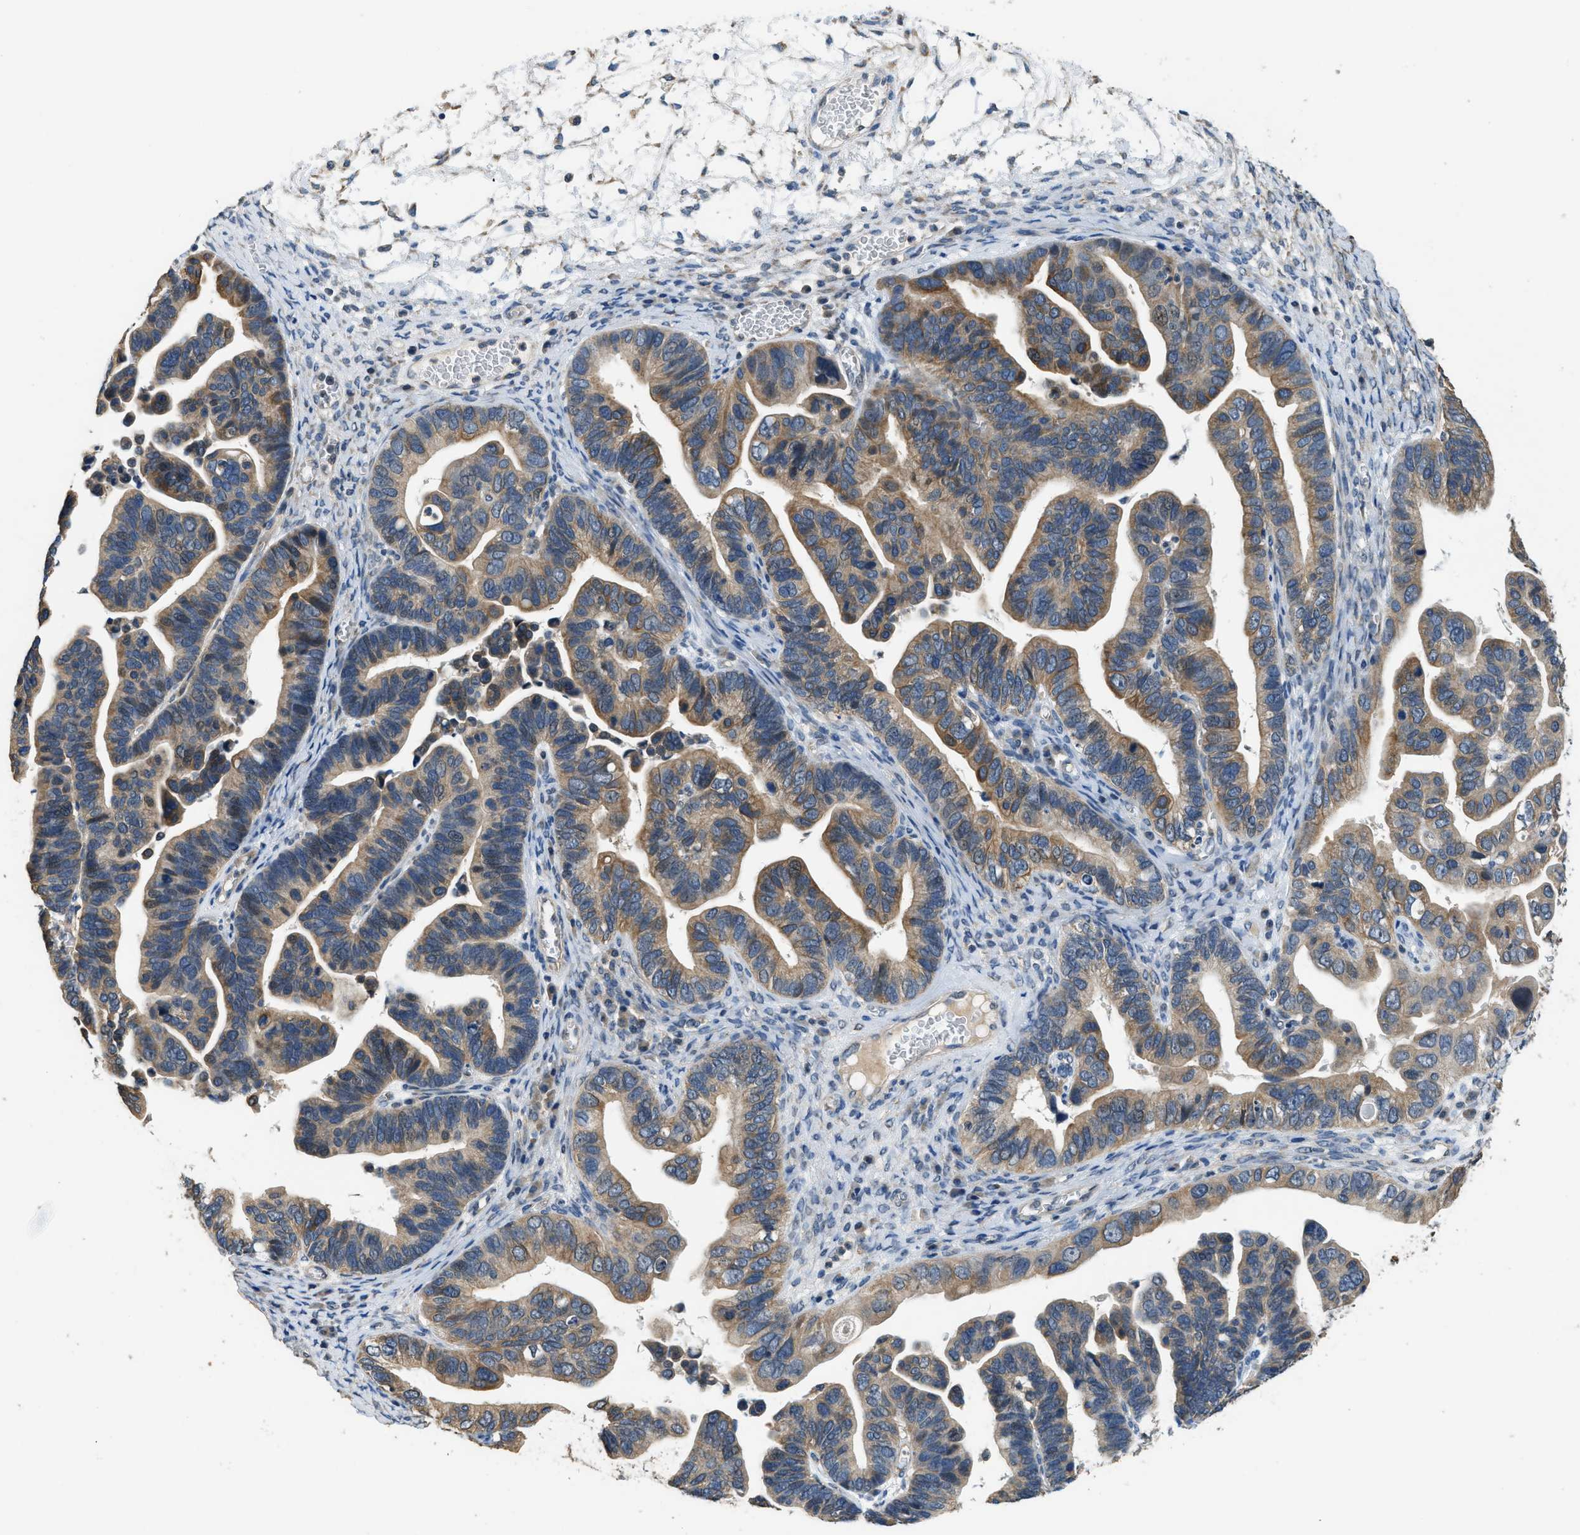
{"staining": {"intensity": "moderate", "quantity": ">75%", "location": "cytoplasmic/membranous"}, "tissue": "ovarian cancer", "cell_type": "Tumor cells", "image_type": "cancer", "snomed": [{"axis": "morphology", "description": "Cystadenocarcinoma, serous, NOS"}, {"axis": "topography", "description": "Ovary"}], "caption": "Immunohistochemistry staining of ovarian cancer (serous cystadenocarcinoma), which exhibits medium levels of moderate cytoplasmic/membranous positivity in approximately >75% of tumor cells indicating moderate cytoplasmic/membranous protein expression. The staining was performed using DAB (brown) for protein detection and nuclei were counterstained in hematoxylin (blue).", "gene": "SSH2", "patient": {"sex": "female", "age": 56}}